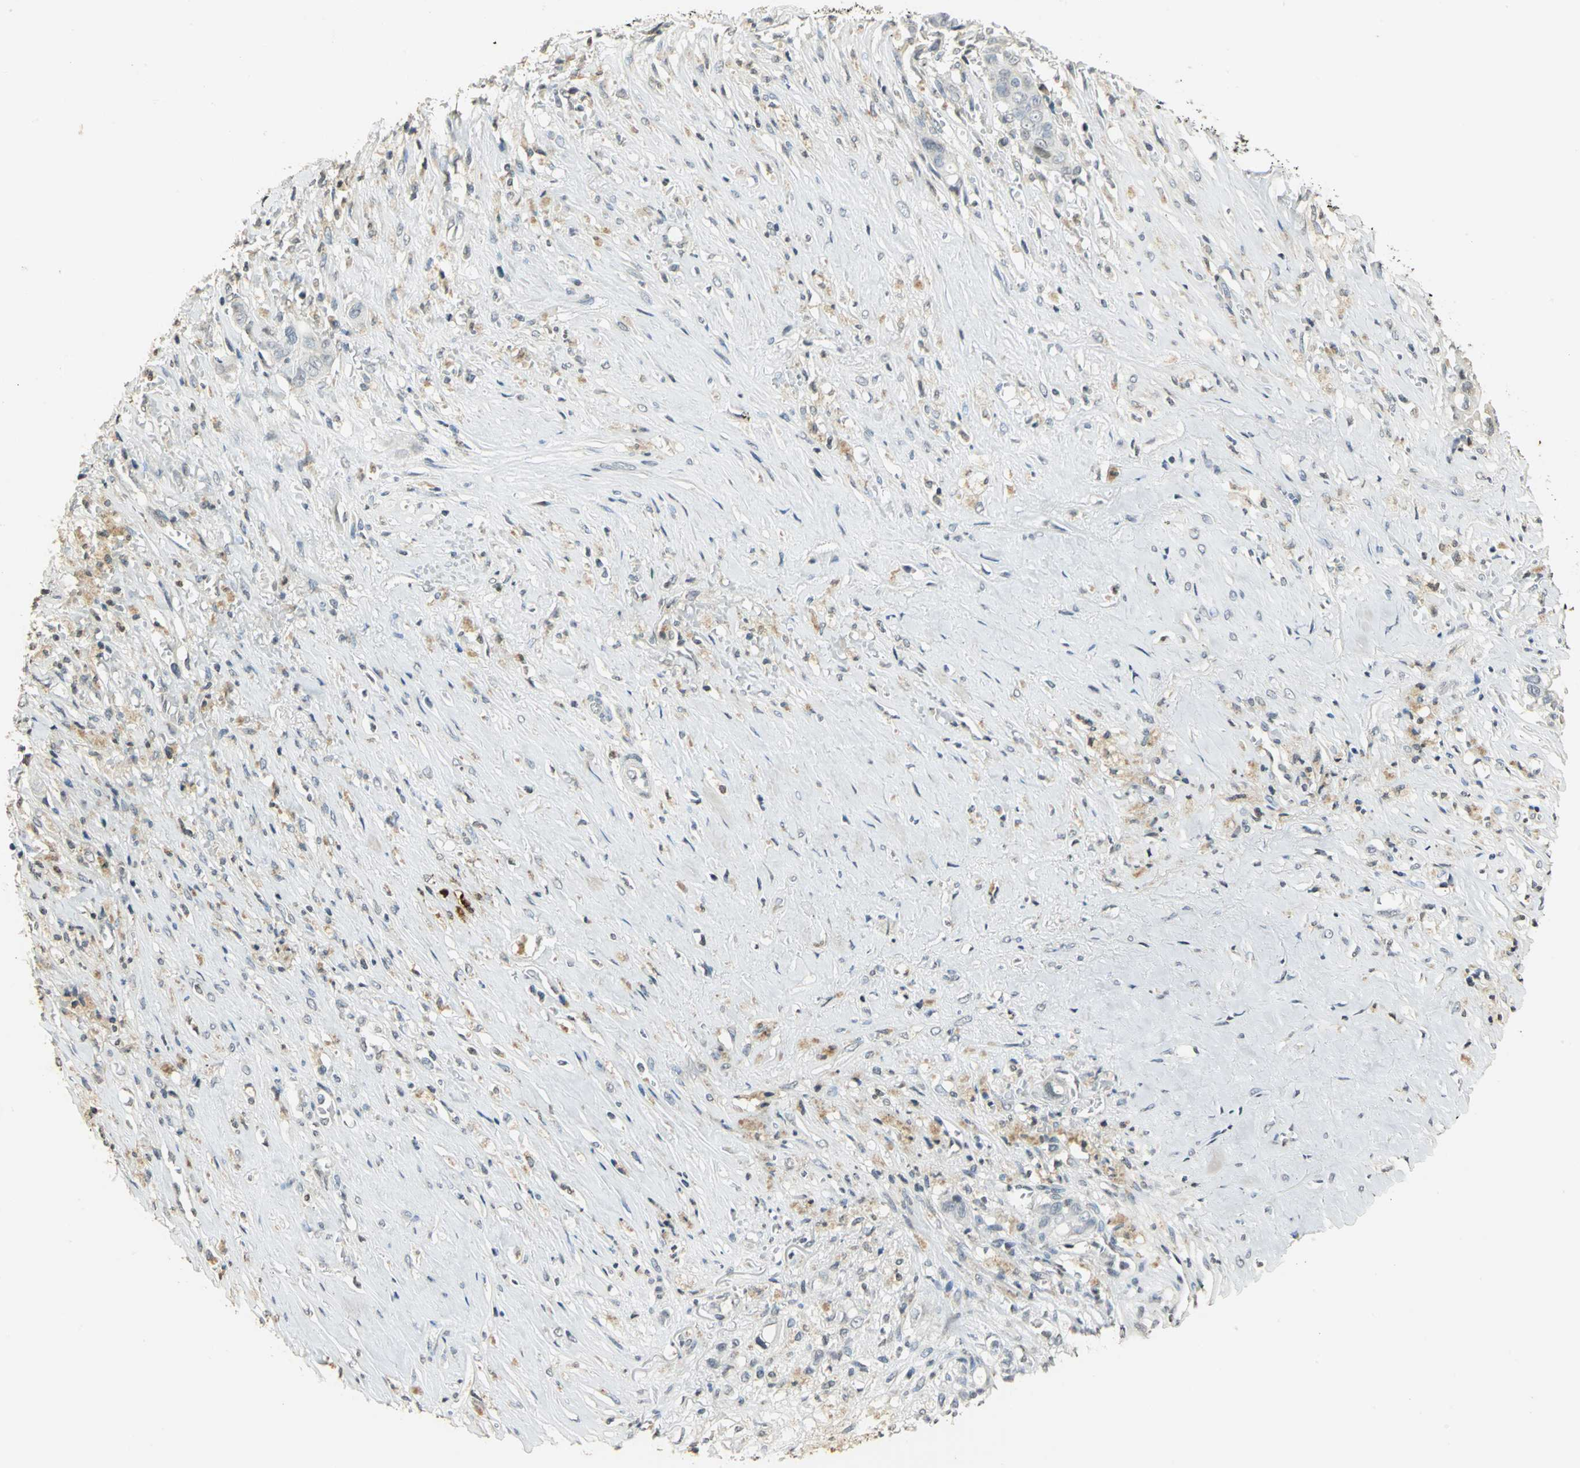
{"staining": {"intensity": "negative", "quantity": "none", "location": "none"}, "tissue": "liver cancer", "cell_type": "Tumor cells", "image_type": "cancer", "snomed": [{"axis": "morphology", "description": "Cholangiocarcinoma"}, {"axis": "topography", "description": "Liver"}], "caption": "Tumor cells show no significant positivity in liver cancer.", "gene": "DNAJB6", "patient": {"sex": "female", "age": 70}}